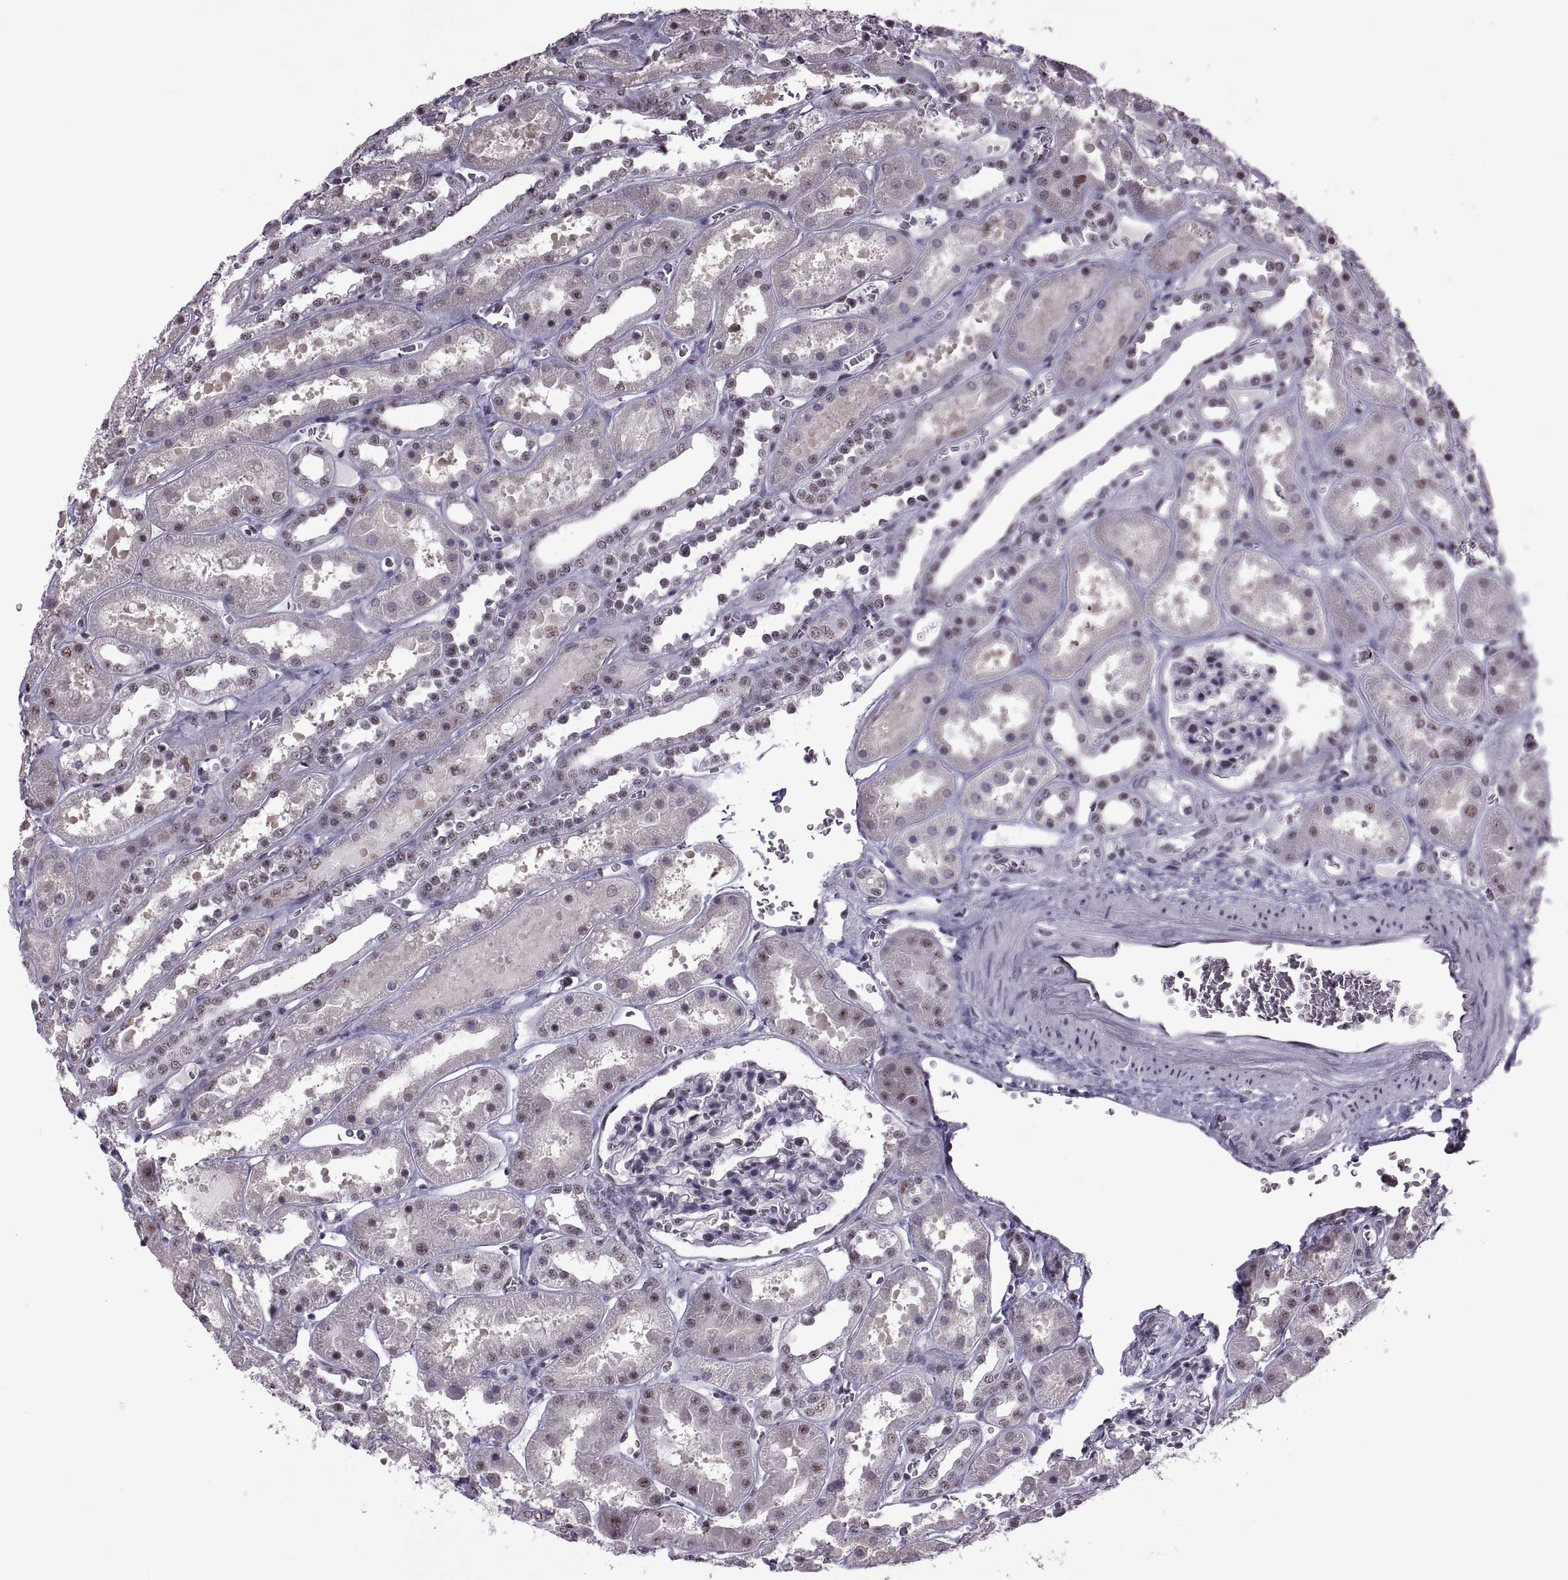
{"staining": {"intensity": "weak", "quantity": "<25%", "location": "nuclear"}, "tissue": "kidney", "cell_type": "Cells in glomeruli", "image_type": "normal", "snomed": [{"axis": "morphology", "description": "Normal tissue, NOS"}, {"axis": "topography", "description": "Kidney"}], "caption": "Immunohistochemical staining of normal human kidney shows no significant staining in cells in glomeruli. (Brightfield microscopy of DAB IHC at high magnification).", "gene": "MAGEA4", "patient": {"sex": "female", "age": 41}}